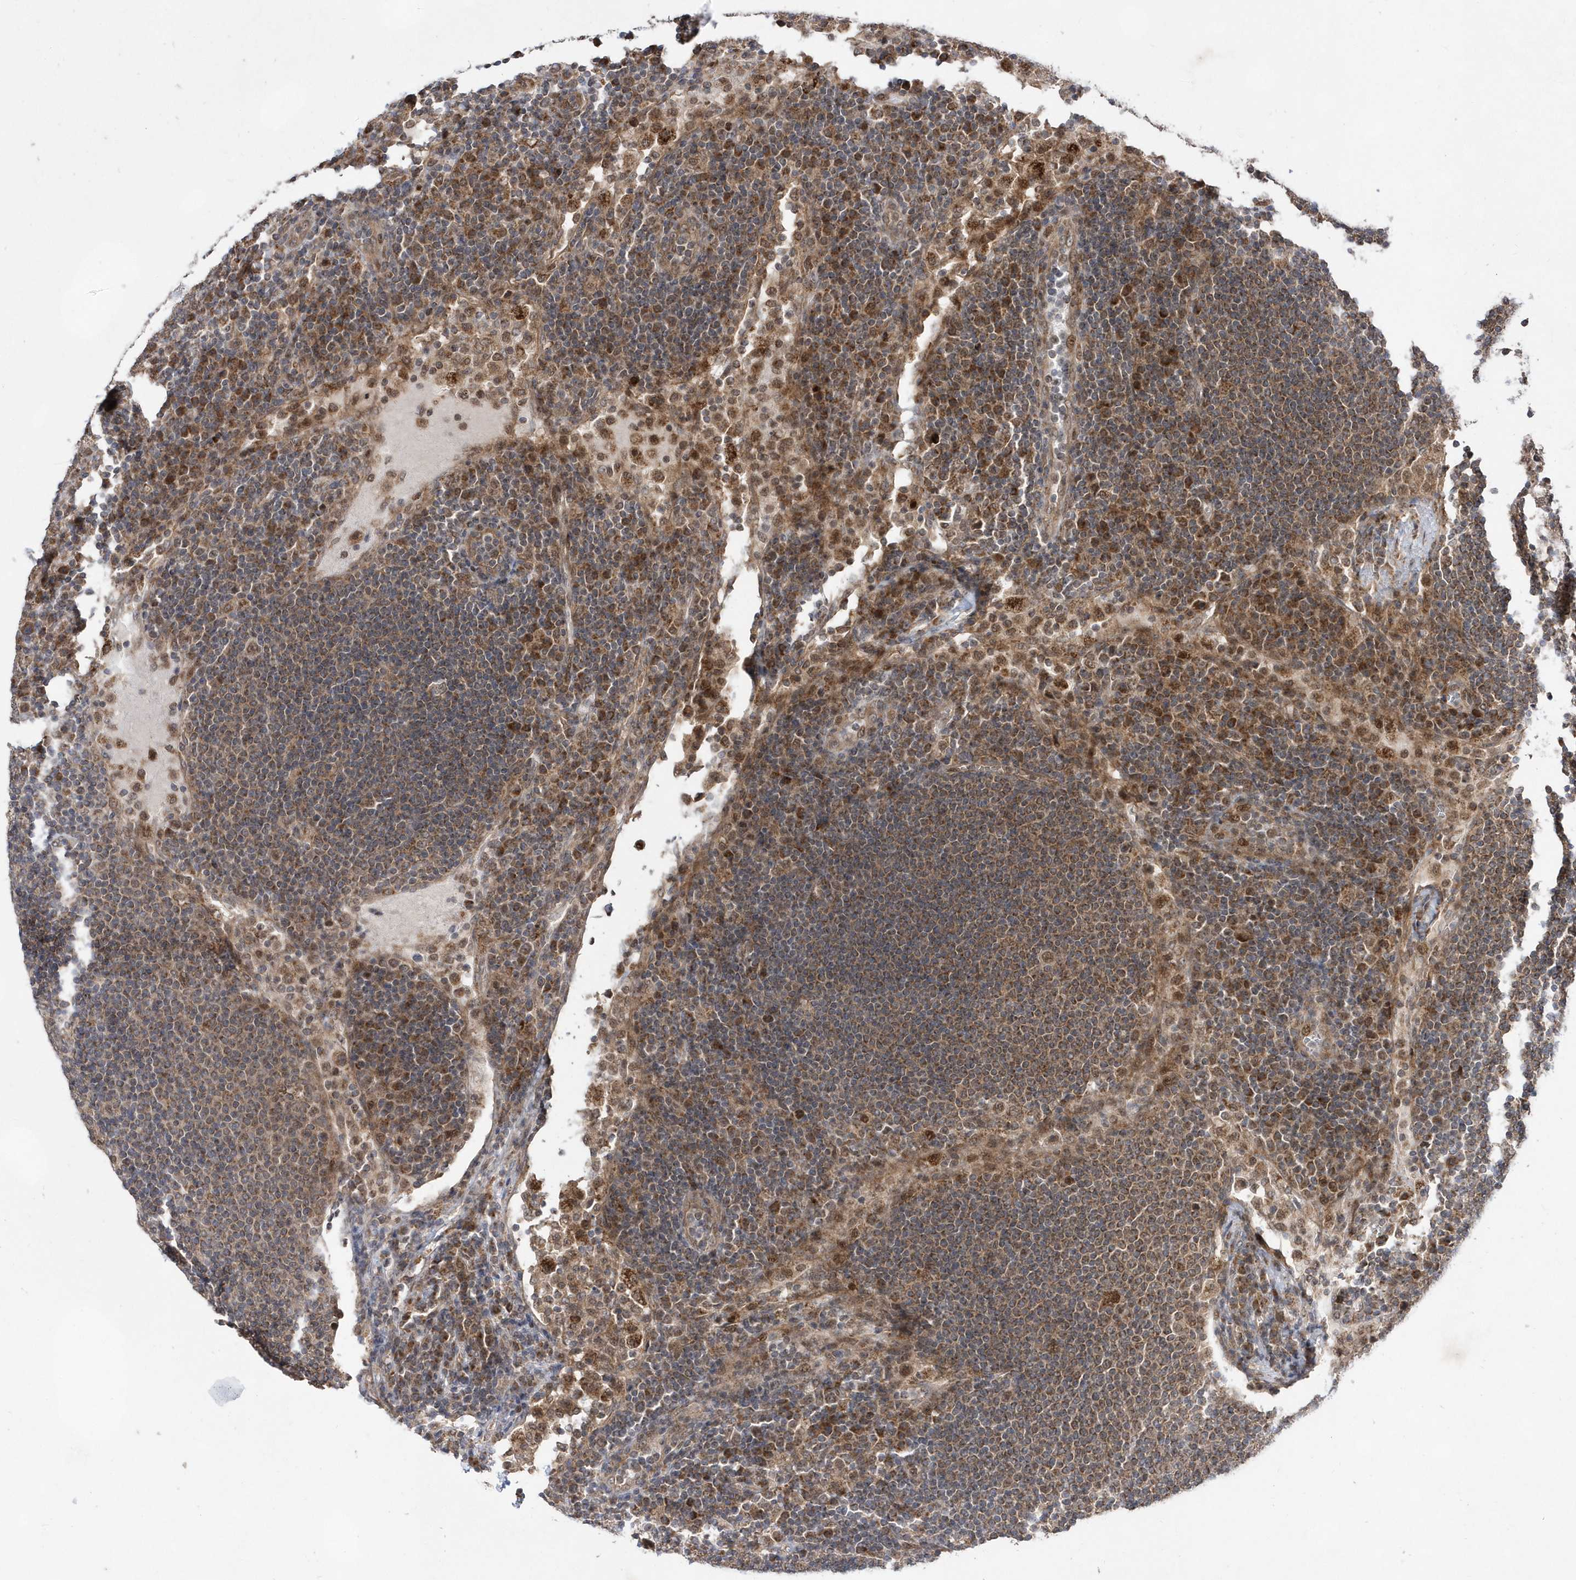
{"staining": {"intensity": "moderate", "quantity": "25%-75%", "location": "cytoplasmic/membranous"}, "tissue": "lymph node", "cell_type": "Non-germinal center cells", "image_type": "normal", "snomed": [{"axis": "morphology", "description": "Normal tissue, NOS"}, {"axis": "topography", "description": "Lymph node"}], "caption": "Benign lymph node was stained to show a protein in brown. There is medium levels of moderate cytoplasmic/membranous expression in approximately 25%-75% of non-germinal center cells.", "gene": "DALRD3", "patient": {"sex": "female", "age": 53}}